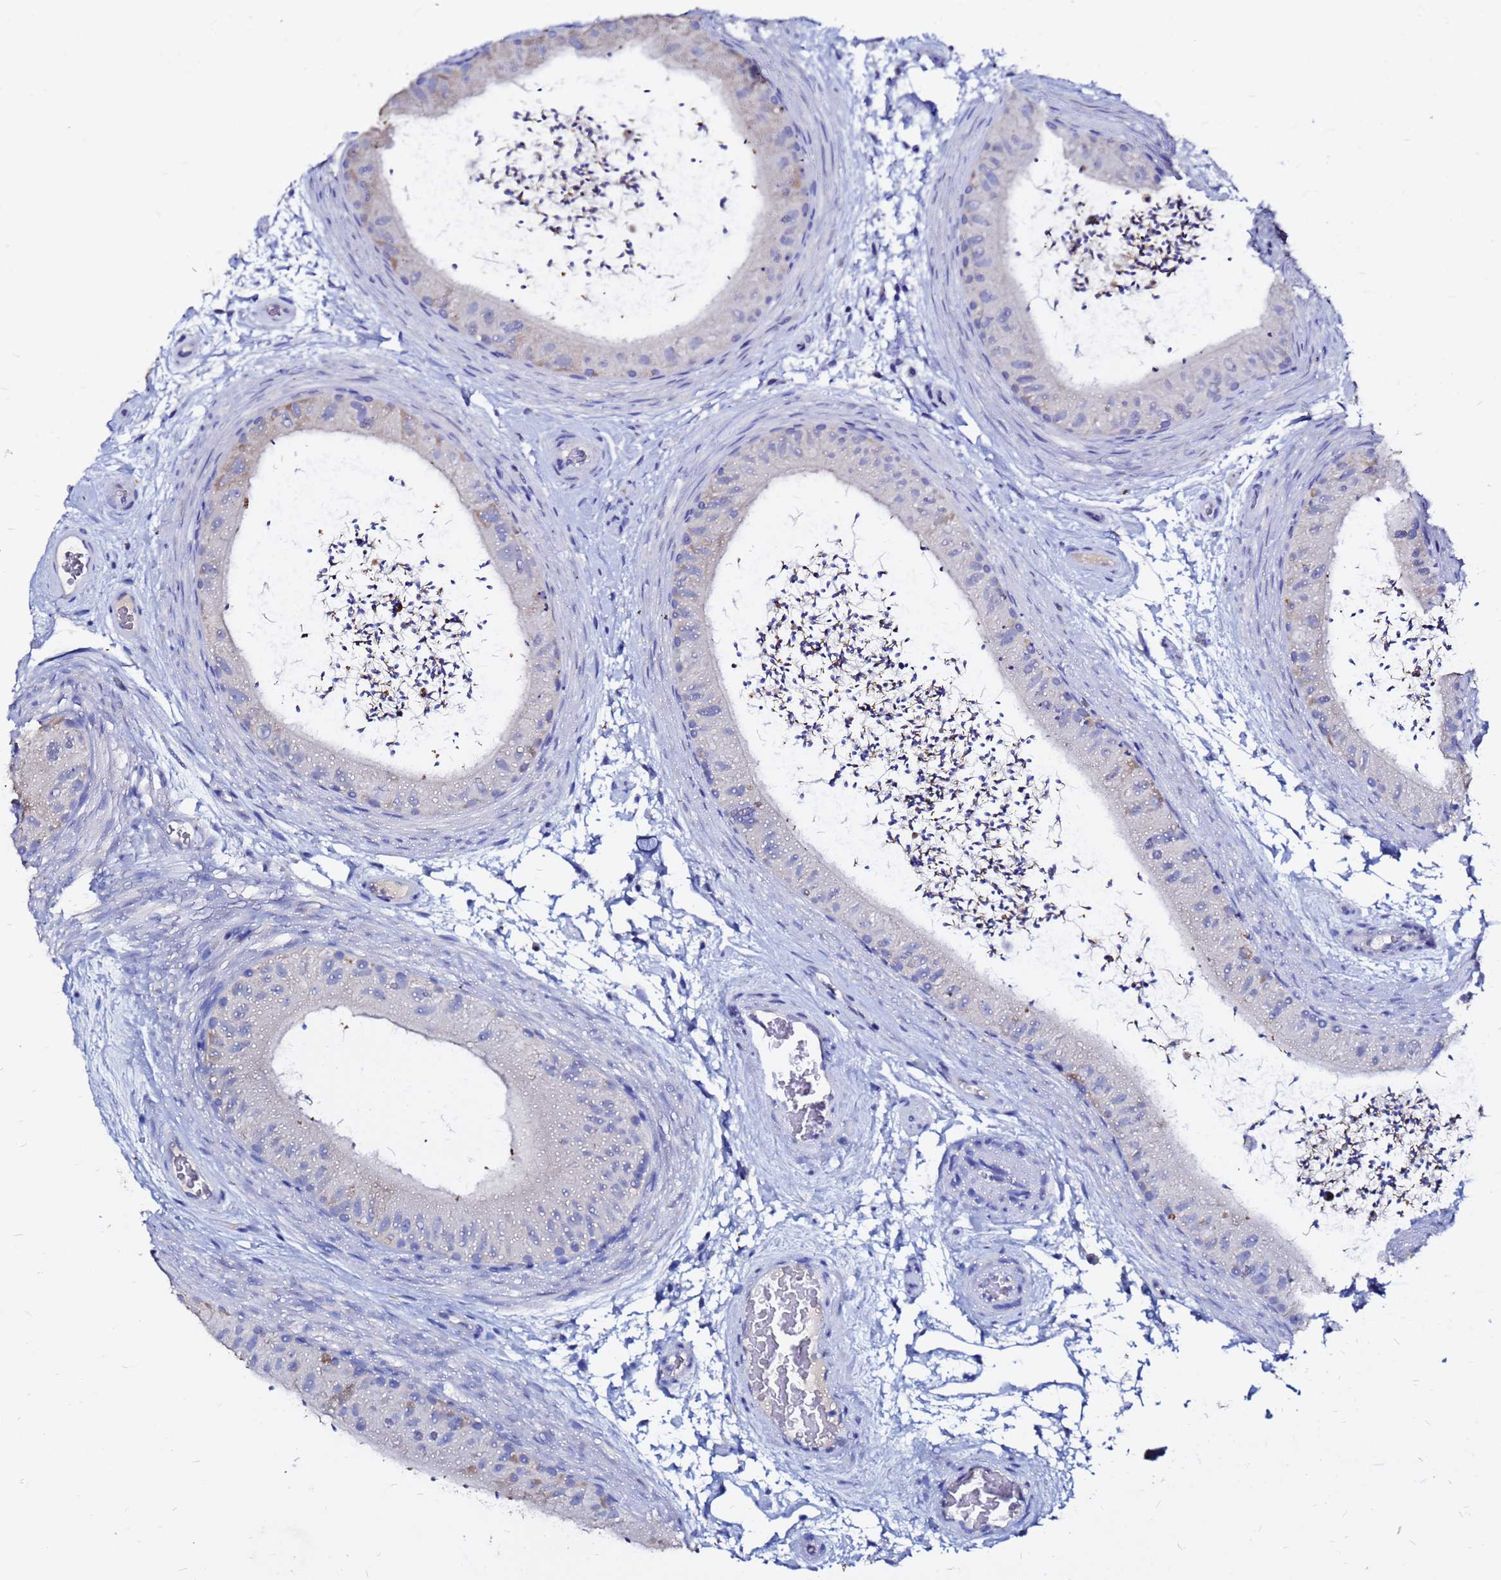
{"staining": {"intensity": "negative", "quantity": "none", "location": "none"}, "tissue": "epididymis", "cell_type": "Glandular cells", "image_type": "normal", "snomed": [{"axis": "morphology", "description": "Normal tissue, NOS"}, {"axis": "topography", "description": "Epididymis"}], "caption": "The histopathology image shows no significant positivity in glandular cells of epididymis. (DAB (3,3'-diaminobenzidine) immunohistochemistry (IHC) with hematoxylin counter stain).", "gene": "FAM183A", "patient": {"sex": "male", "age": 50}}